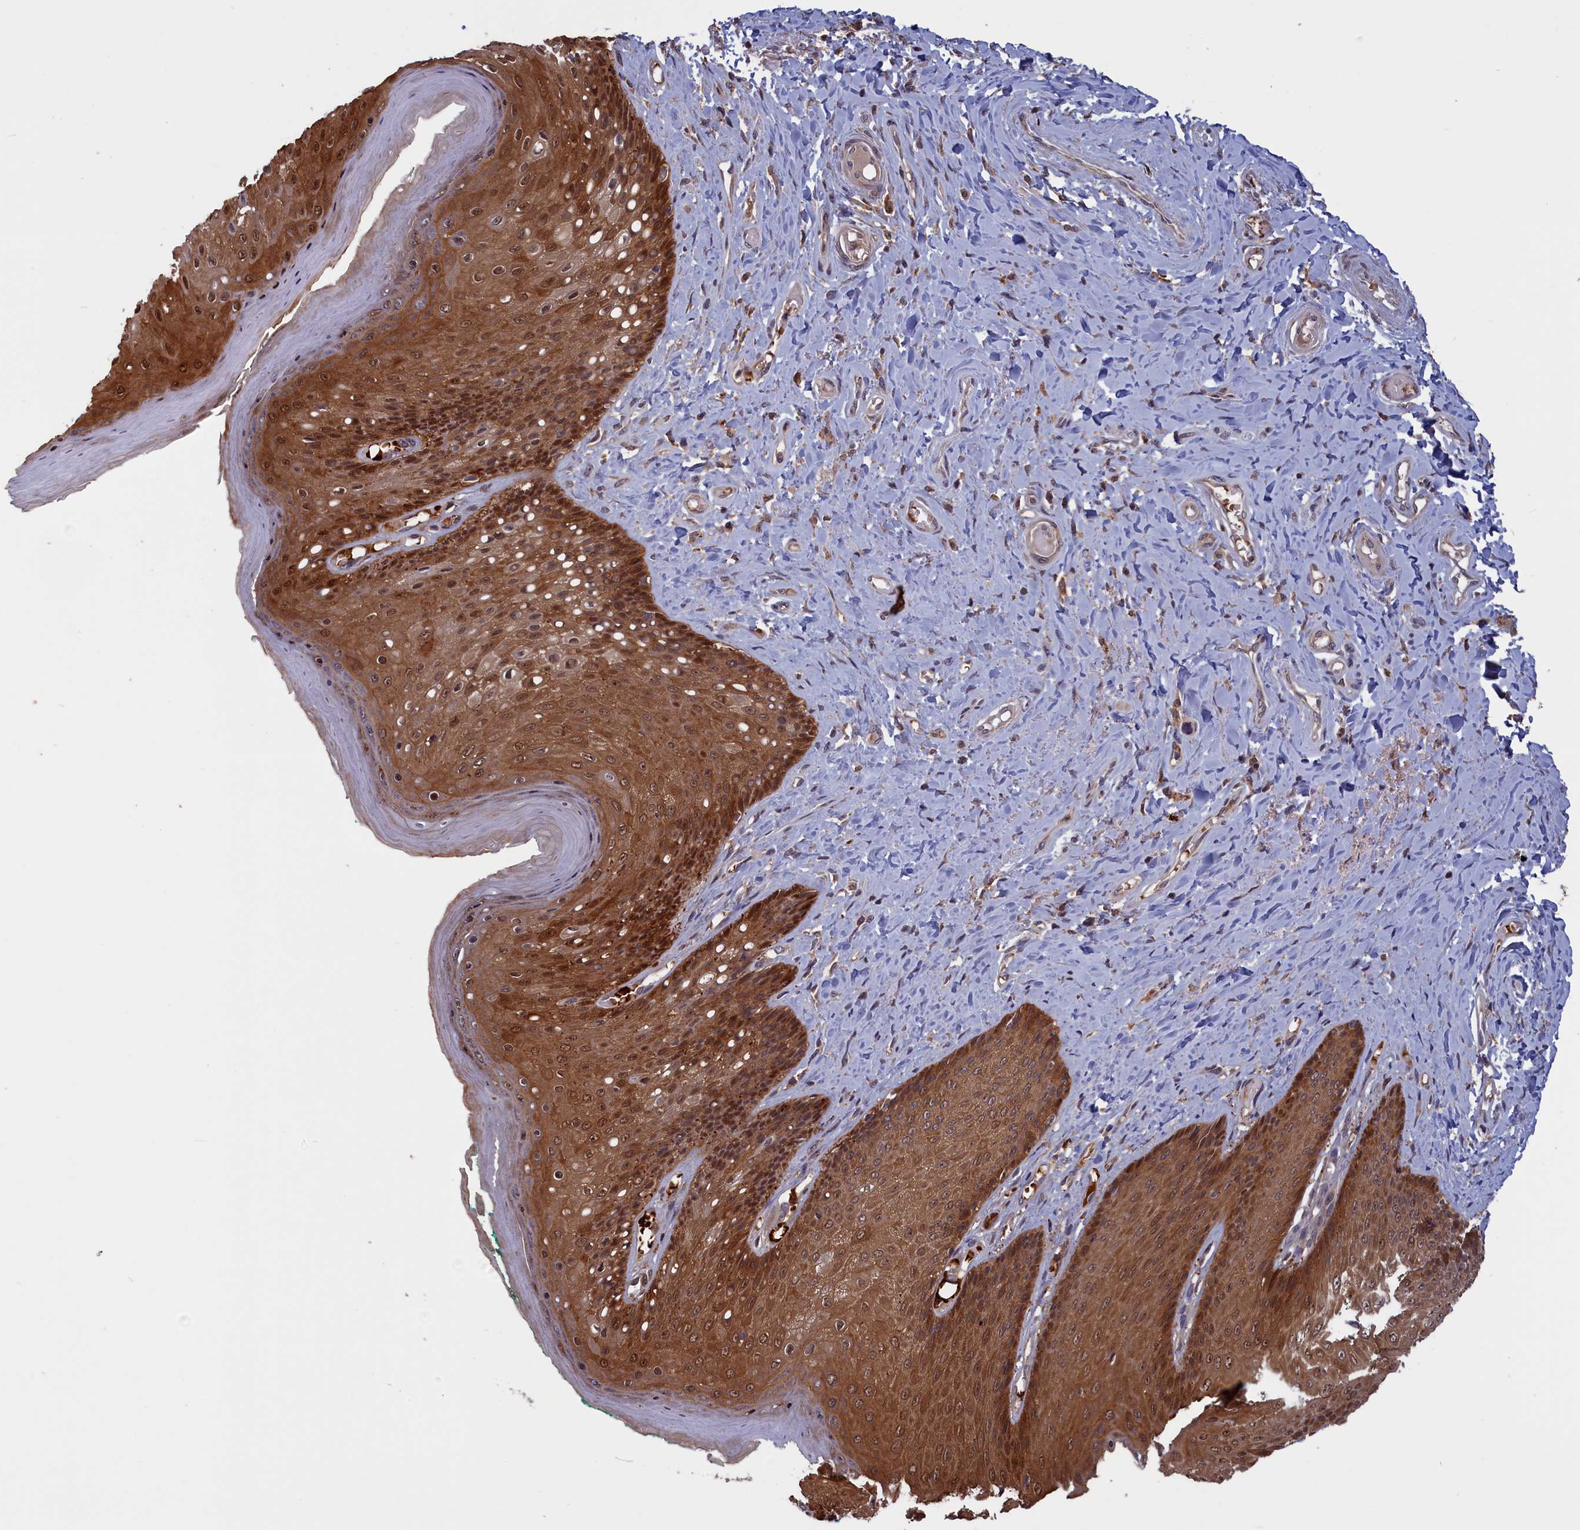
{"staining": {"intensity": "moderate", "quantity": ">75%", "location": "cytoplasmic/membranous,nuclear"}, "tissue": "skin", "cell_type": "Epidermal cells", "image_type": "normal", "snomed": [{"axis": "morphology", "description": "Normal tissue, NOS"}, {"axis": "topography", "description": "Anal"}], "caption": "Immunohistochemical staining of unremarkable skin displays >75% levels of moderate cytoplasmic/membranous,nuclear protein staining in about >75% of epidermal cells.", "gene": "CACTIN", "patient": {"sex": "male", "age": 78}}